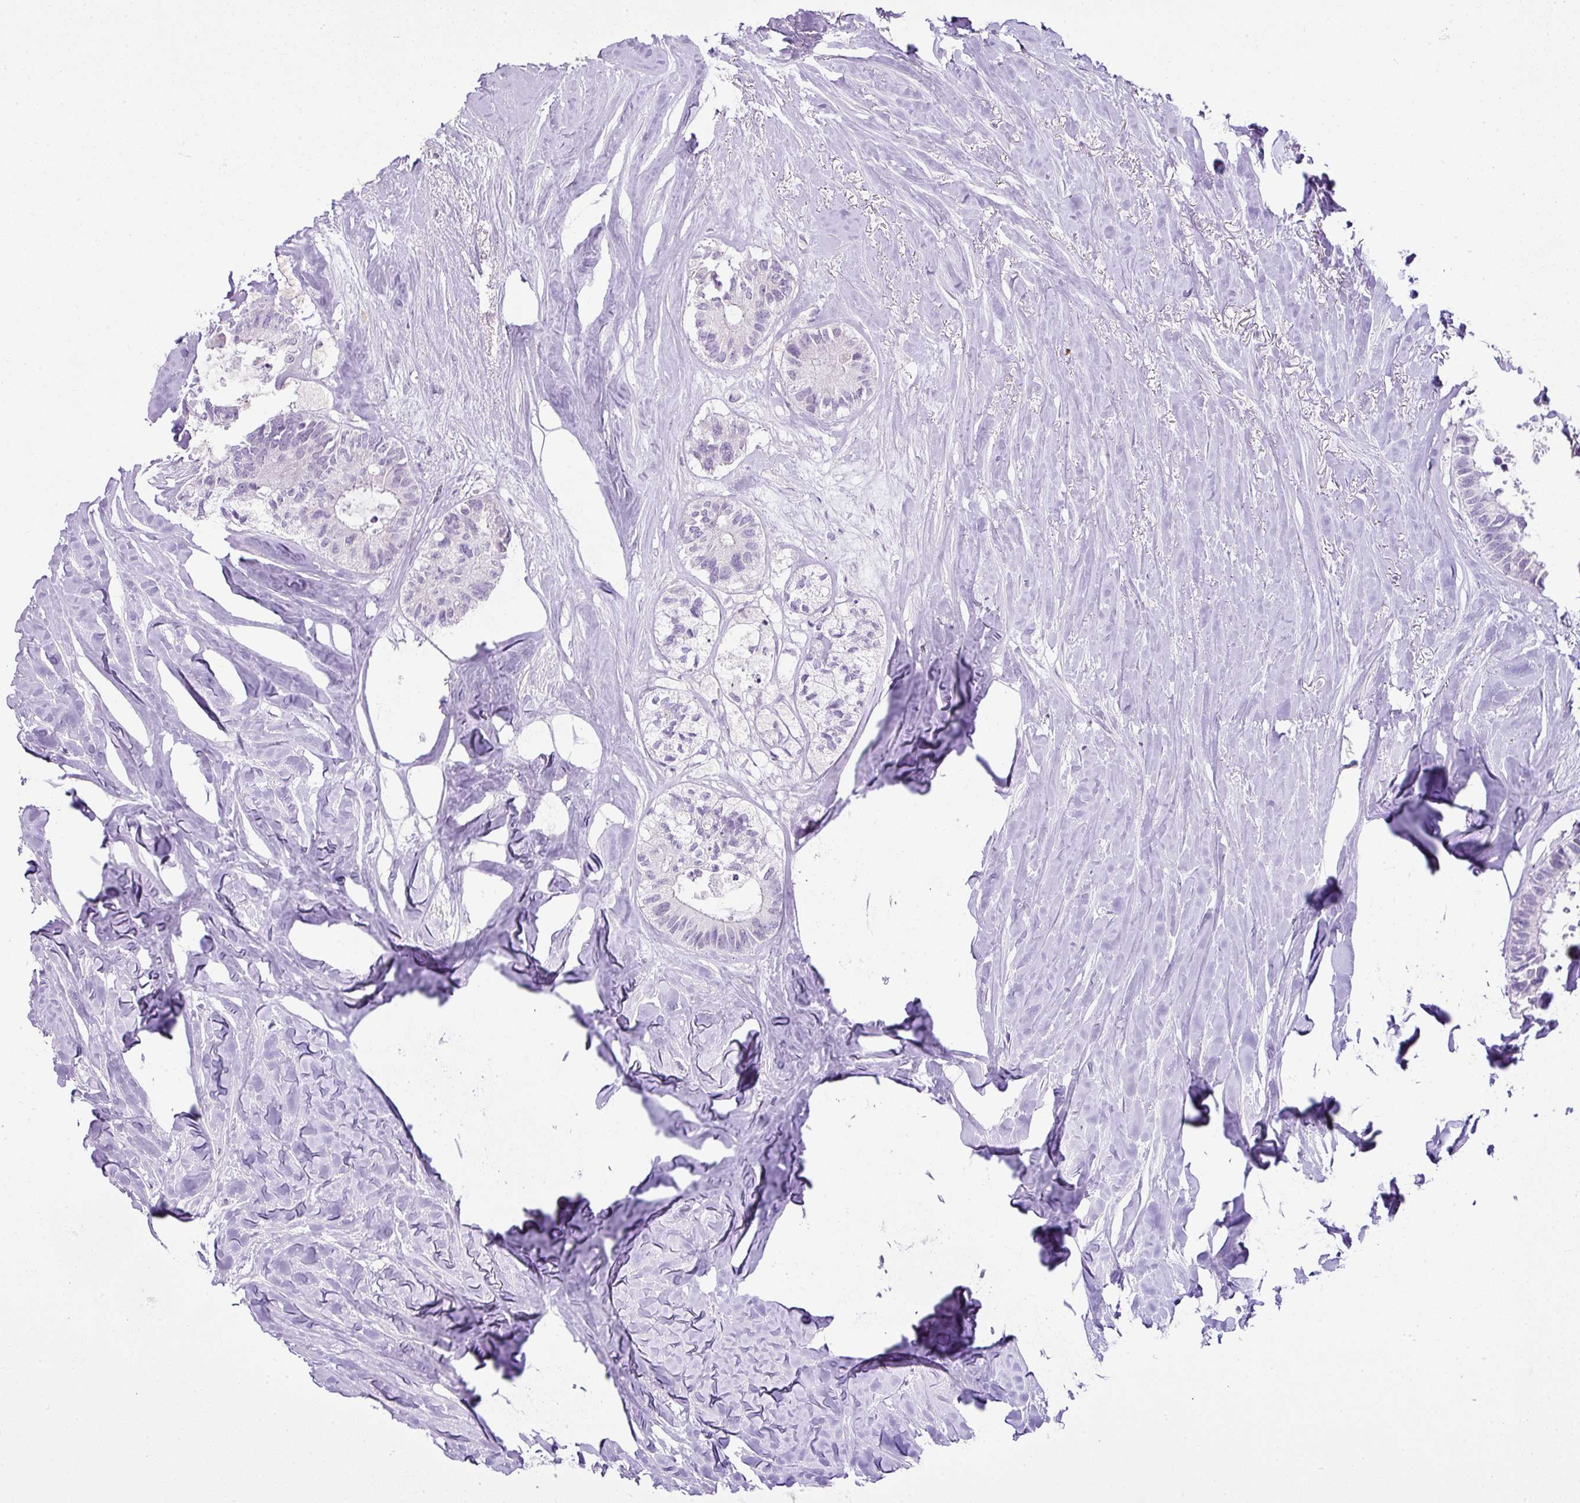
{"staining": {"intensity": "negative", "quantity": "none", "location": "none"}, "tissue": "colorectal cancer", "cell_type": "Tumor cells", "image_type": "cancer", "snomed": [{"axis": "morphology", "description": "Adenocarcinoma, NOS"}, {"axis": "topography", "description": "Colon"}, {"axis": "topography", "description": "Rectum"}], "caption": "This is a image of IHC staining of colorectal cancer, which shows no expression in tumor cells. The staining is performed using DAB (3,3'-diaminobenzidine) brown chromogen with nuclei counter-stained in using hematoxylin.", "gene": "CMTM5", "patient": {"sex": "male", "age": 57}}